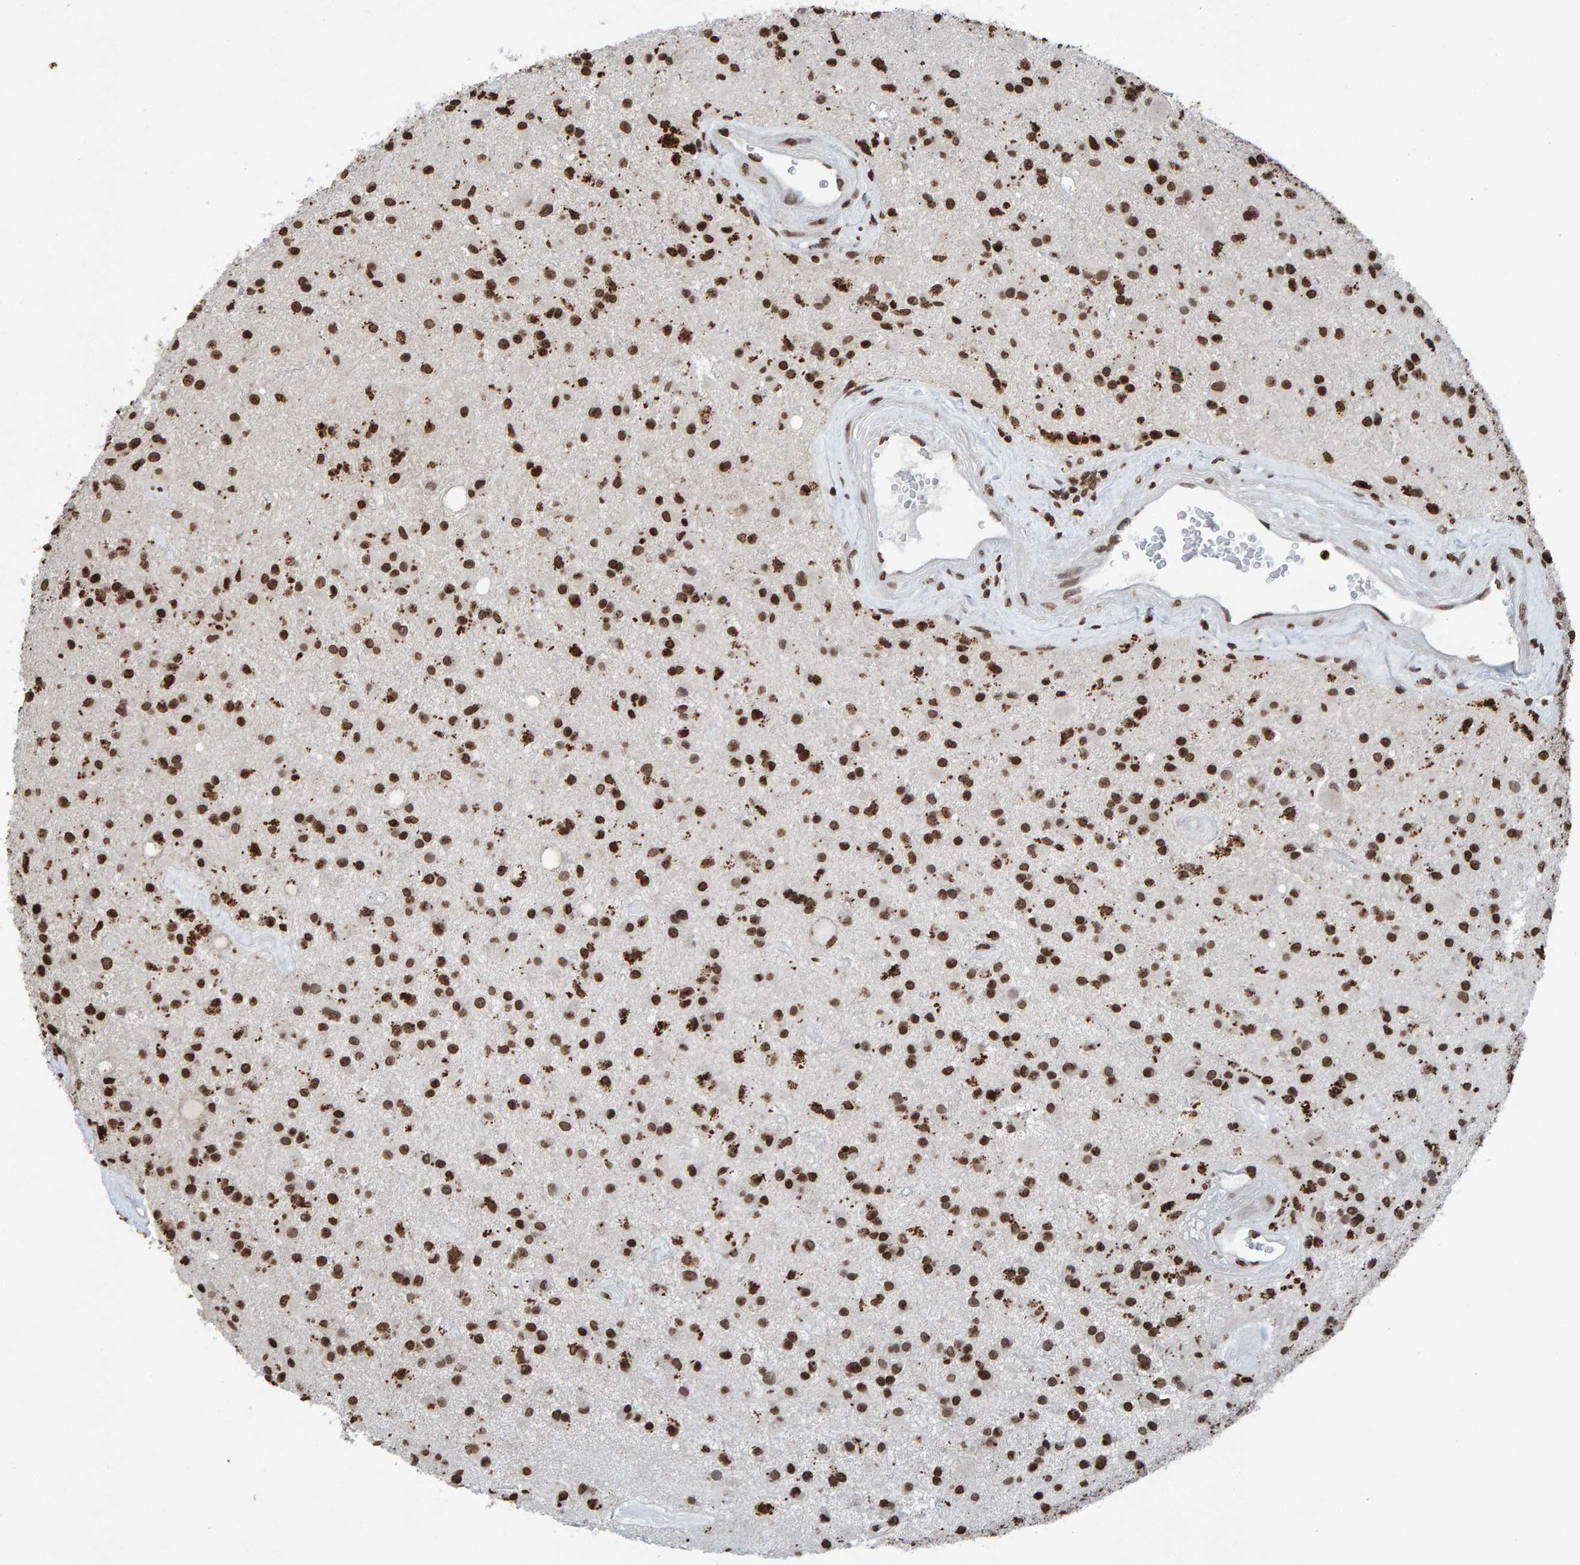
{"staining": {"intensity": "strong", "quantity": ">75%", "location": "nuclear"}, "tissue": "glioma", "cell_type": "Tumor cells", "image_type": "cancer", "snomed": [{"axis": "morphology", "description": "Glioma, malignant, Low grade"}, {"axis": "topography", "description": "Brain"}], "caption": "A brown stain highlights strong nuclear expression of a protein in human low-grade glioma (malignant) tumor cells.", "gene": "H2AZ1", "patient": {"sex": "male", "age": 58}}